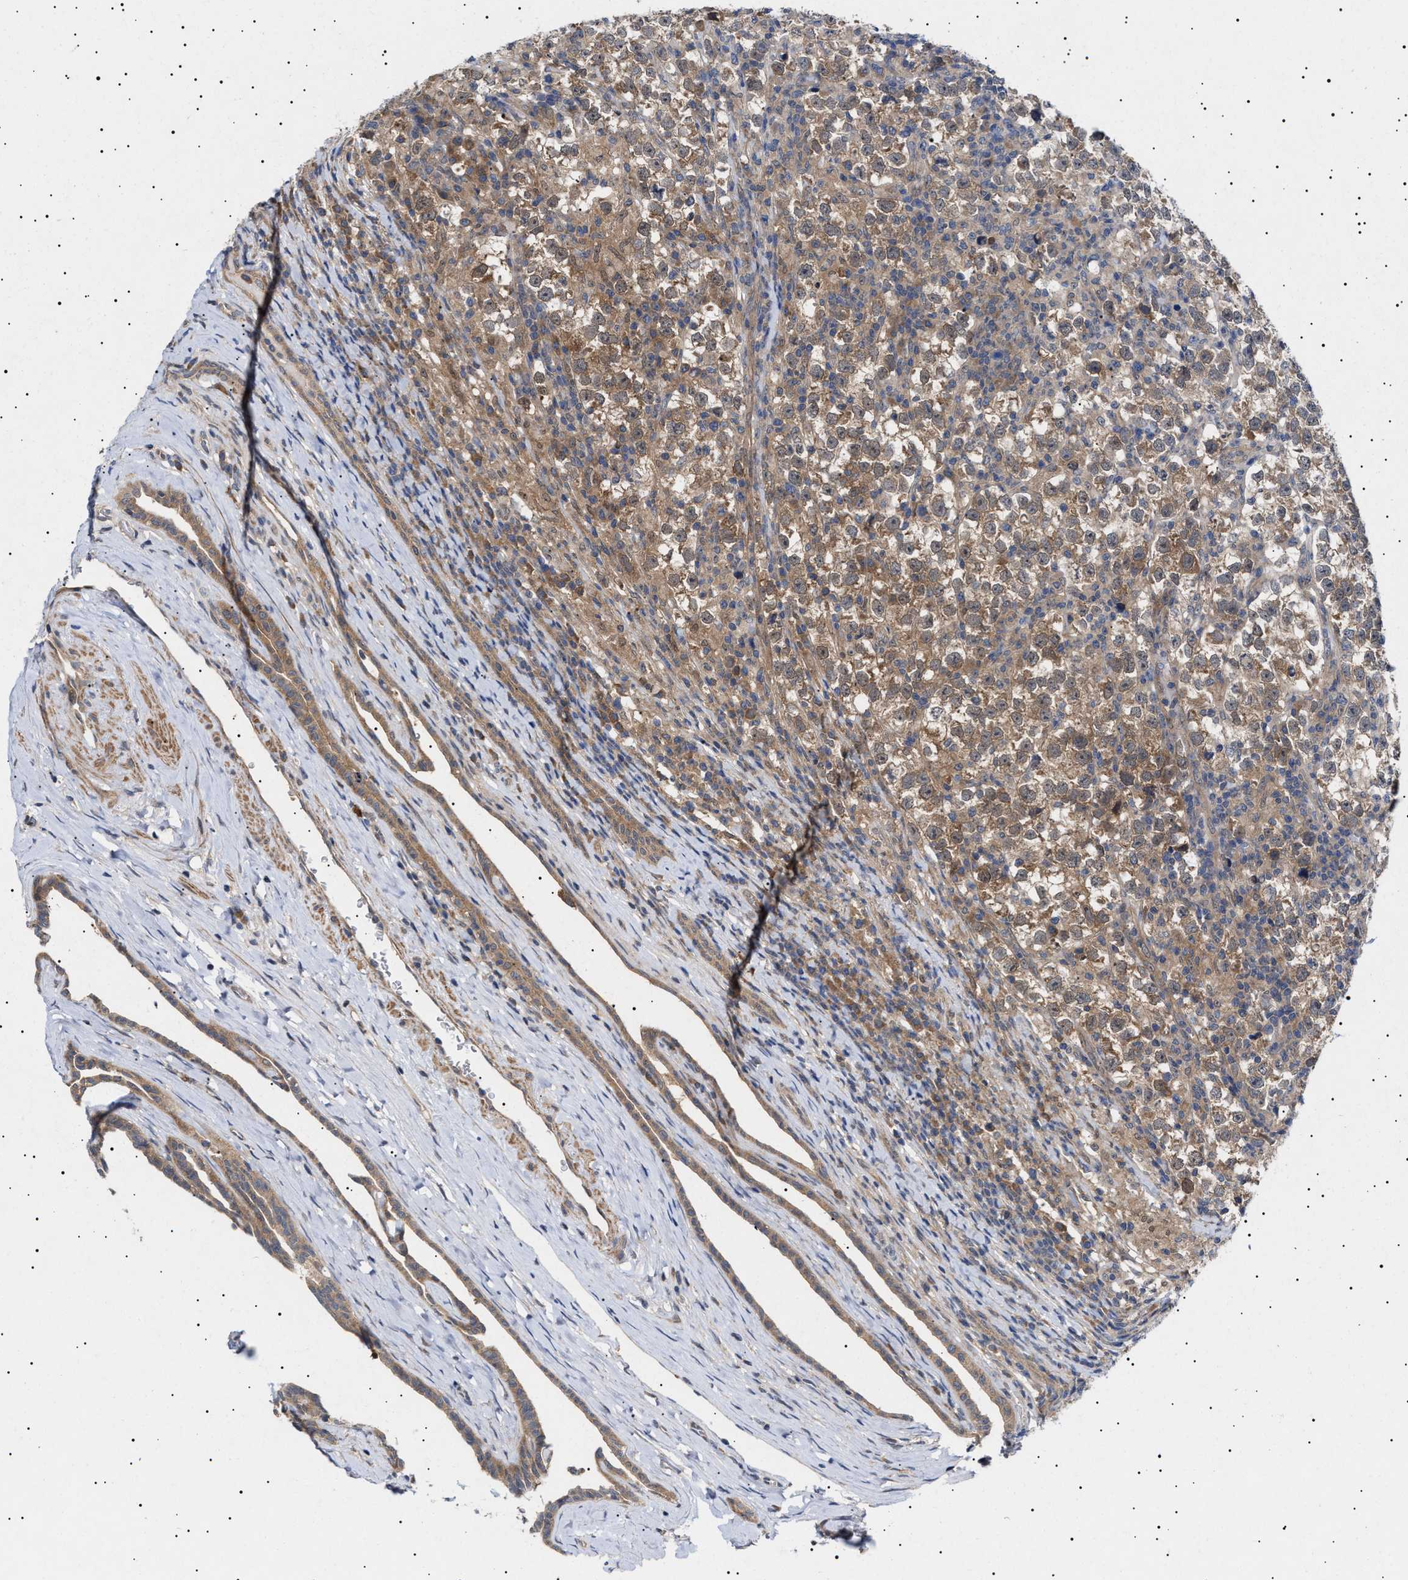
{"staining": {"intensity": "weak", "quantity": "25%-75%", "location": "cytoplasmic/membranous"}, "tissue": "testis cancer", "cell_type": "Tumor cells", "image_type": "cancer", "snomed": [{"axis": "morphology", "description": "Normal tissue, NOS"}, {"axis": "morphology", "description": "Seminoma, NOS"}, {"axis": "topography", "description": "Testis"}], "caption": "Protein staining reveals weak cytoplasmic/membranous expression in approximately 25%-75% of tumor cells in testis cancer (seminoma). (DAB IHC, brown staining for protein, blue staining for nuclei).", "gene": "NPLOC4", "patient": {"sex": "male", "age": 43}}